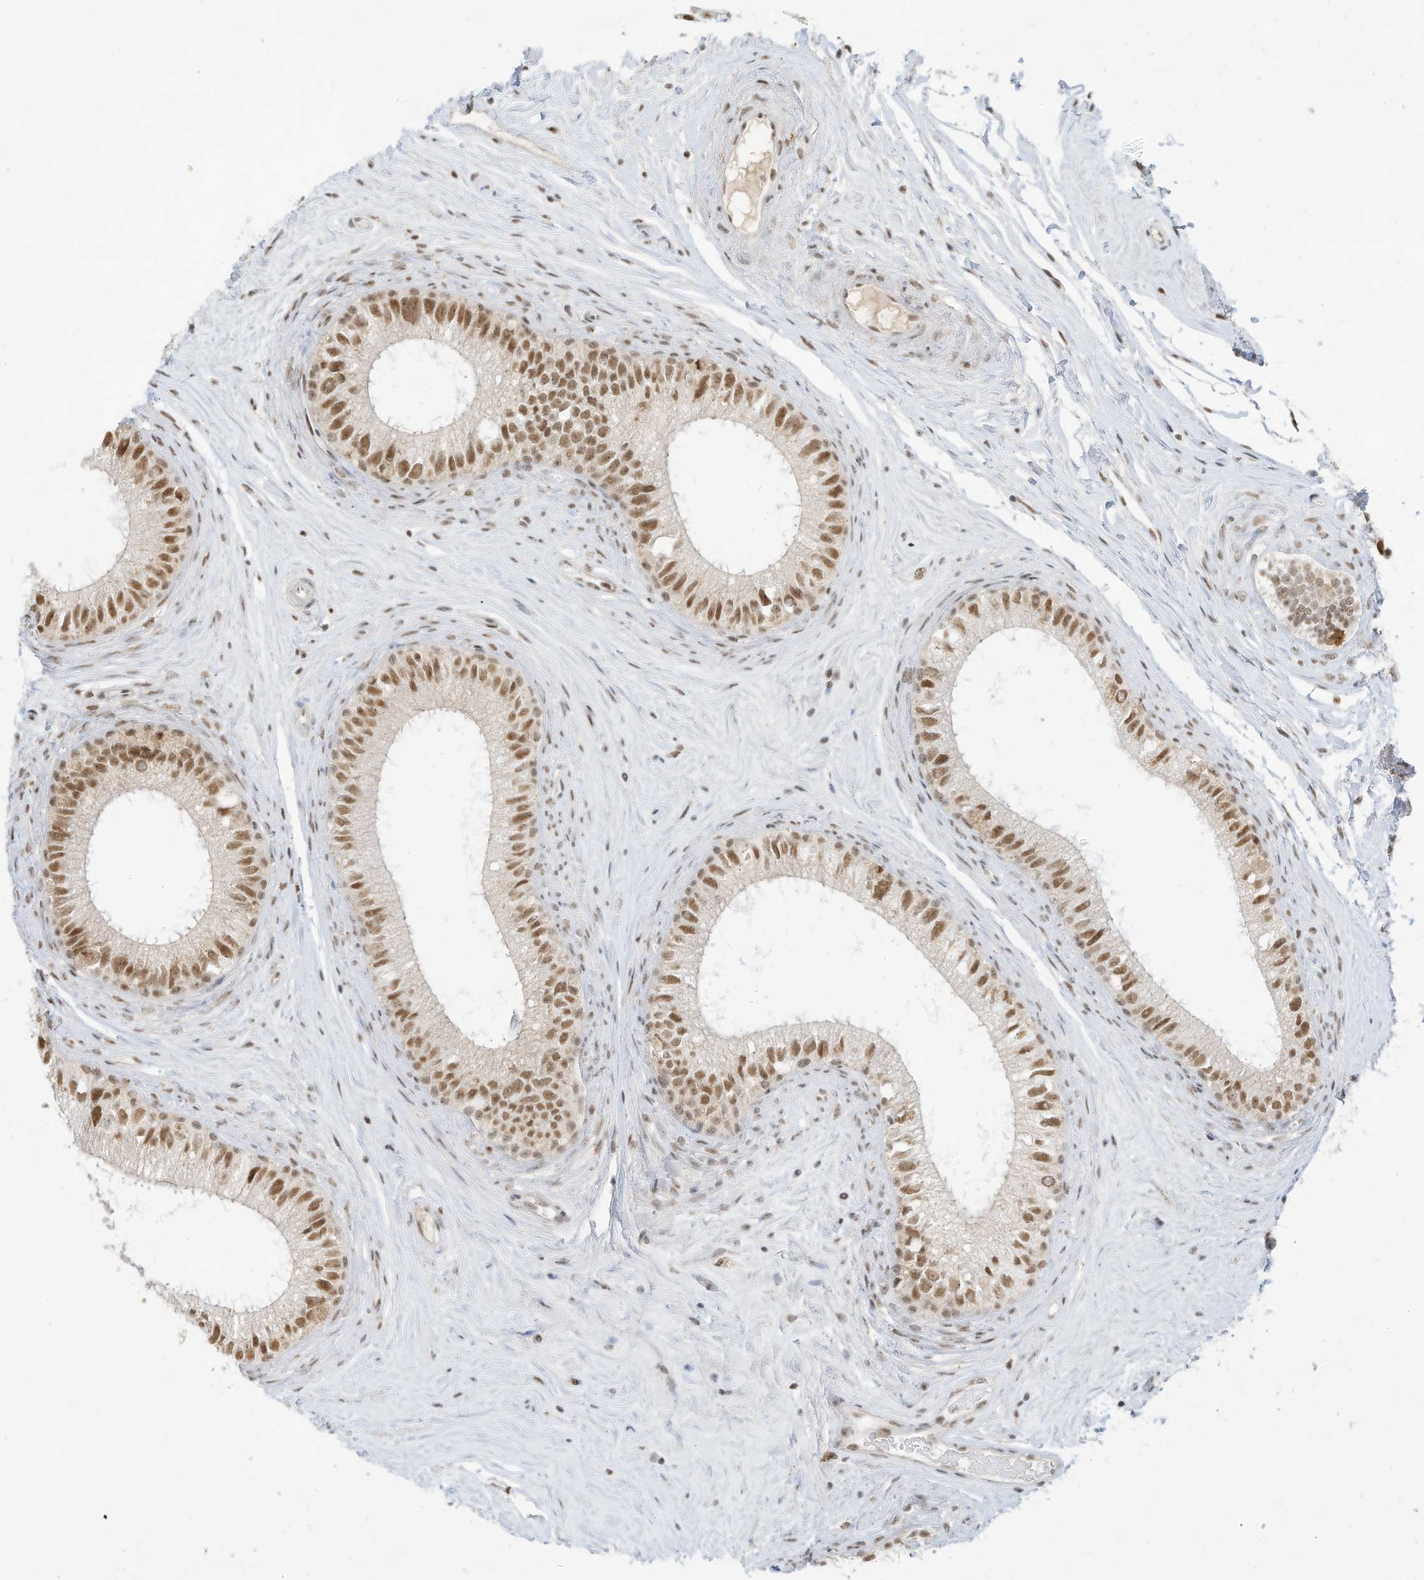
{"staining": {"intensity": "moderate", "quantity": ">75%", "location": "nuclear"}, "tissue": "epididymis", "cell_type": "Glandular cells", "image_type": "normal", "snomed": [{"axis": "morphology", "description": "Normal tissue, NOS"}, {"axis": "topography", "description": "Epididymis"}], "caption": "IHC of benign human epididymis reveals medium levels of moderate nuclear positivity in about >75% of glandular cells. (DAB (3,3'-diaminobenzidine) = brown stain, brightfield microscopy at high magnification).", "gene": "NHSL1", "patient": {"sex": "male", "age": 71}}